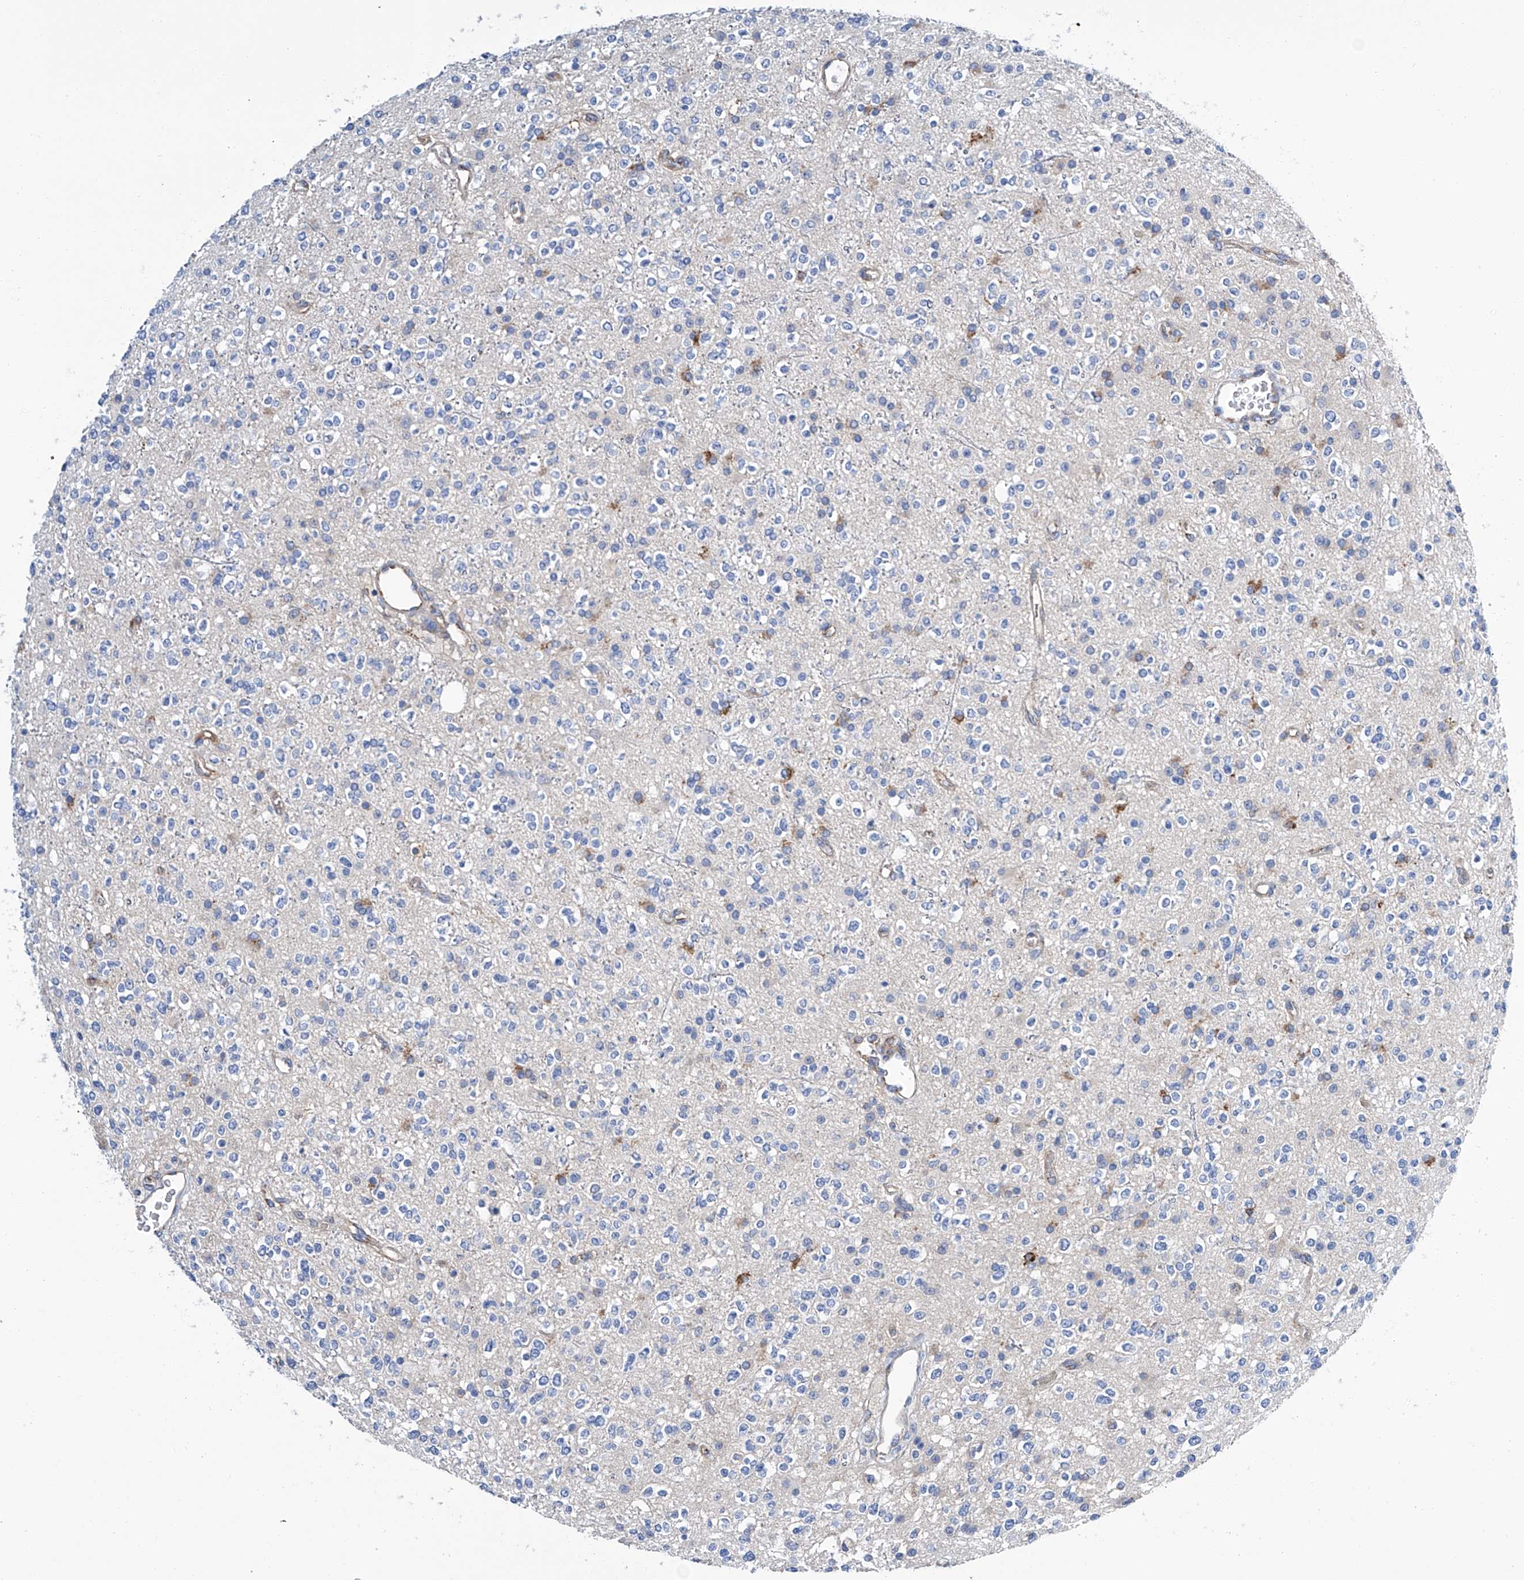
{"staining": {"intensity": "negative", "quantity": "none", "location": "none"}, "tissue": "glioma", "cell_type": "Tumor cells", "image_type": "cancer", "snomed": [{"axis": "morphology", "description": "Glioma, malignant, High grade"}, {"axis": "topography", "description": "Brain"}], "caption": "This is a micrograph of IHC staining of glioma, which shows no positivity in tumor cells. The staining is performed using DAB (3,3'-diaminobenzidine) brown chromogen with nuclei counter-stained in using hematoxylin.", "gene": "GPT", "patient": {"sex": "male", "age": 34}}